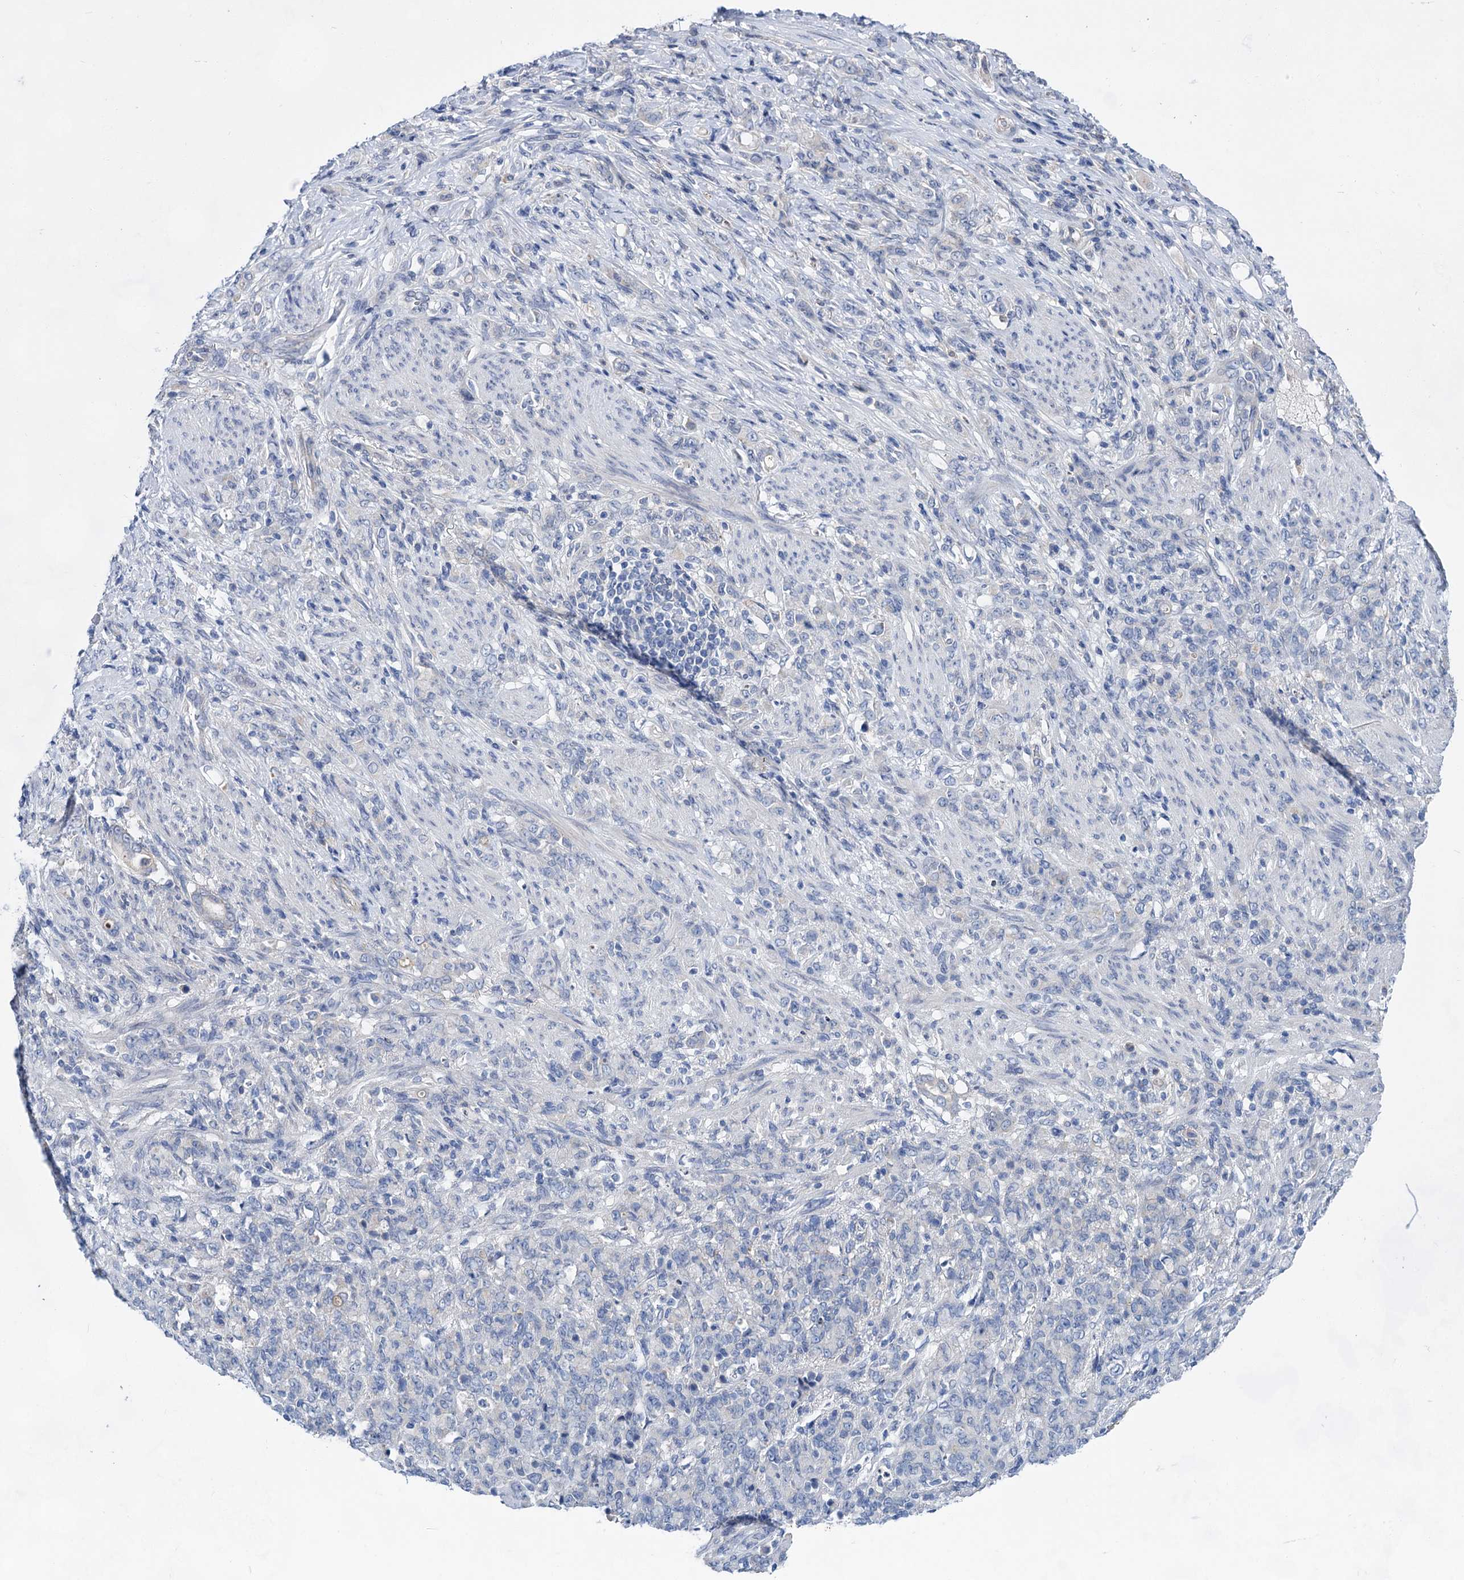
{"staining": {"intensity": "negative", "quantity": "none", "location": "none"}, "tissue": "stomach cancer", "cell_type": "Tumor cells", "image_type": "cancer", "snomed": [{"axis": "morphology", "description": "Adenocarcinoma, NOS"}, {"axis": "topography", "description": "Stomach"}], "caption": "Immunohistochemical staining of human adenocarcinoma (stomach) demonstrates no significant positivity in tumor cells.", "gene": "MORN3", "patient": {"sex": "female", "age": 79}}